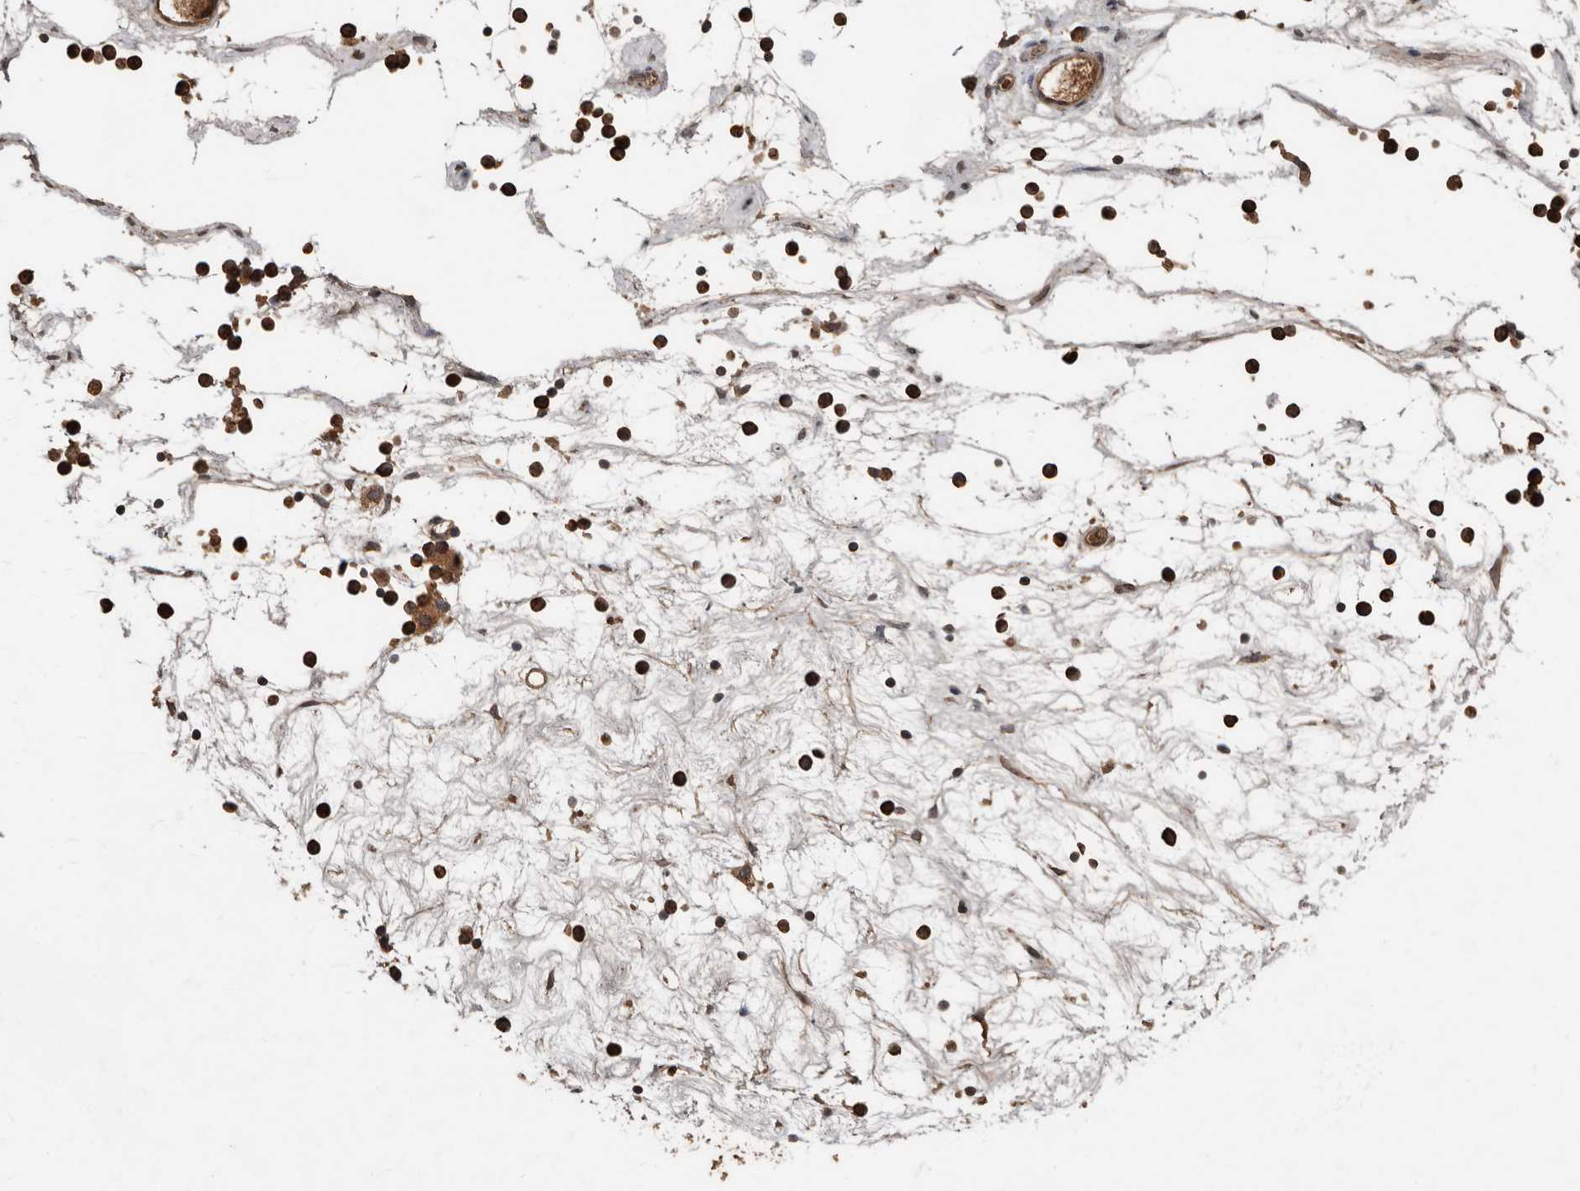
{"staining": {"intensity": "strong", "quantity": ">75%", "location": "cytoplasmic/membranous"}, "tissue": "nasopharynx", "cell_type": "Respiratory epithelial cells", "image_type": "normal", "snomed": [{"axis": "morphology", "description": "Normal tissue, NOS"}, {"axis": "topography", "description": "Nasopharynx"}], "caption": "A brown stain shows strong cytoplasmic/membranous expression of a protein in respiratory epithelial cells of normal human nasopharynx.", "gene": "KIF26B", "patient": {"sex": "male", "age": 64}}